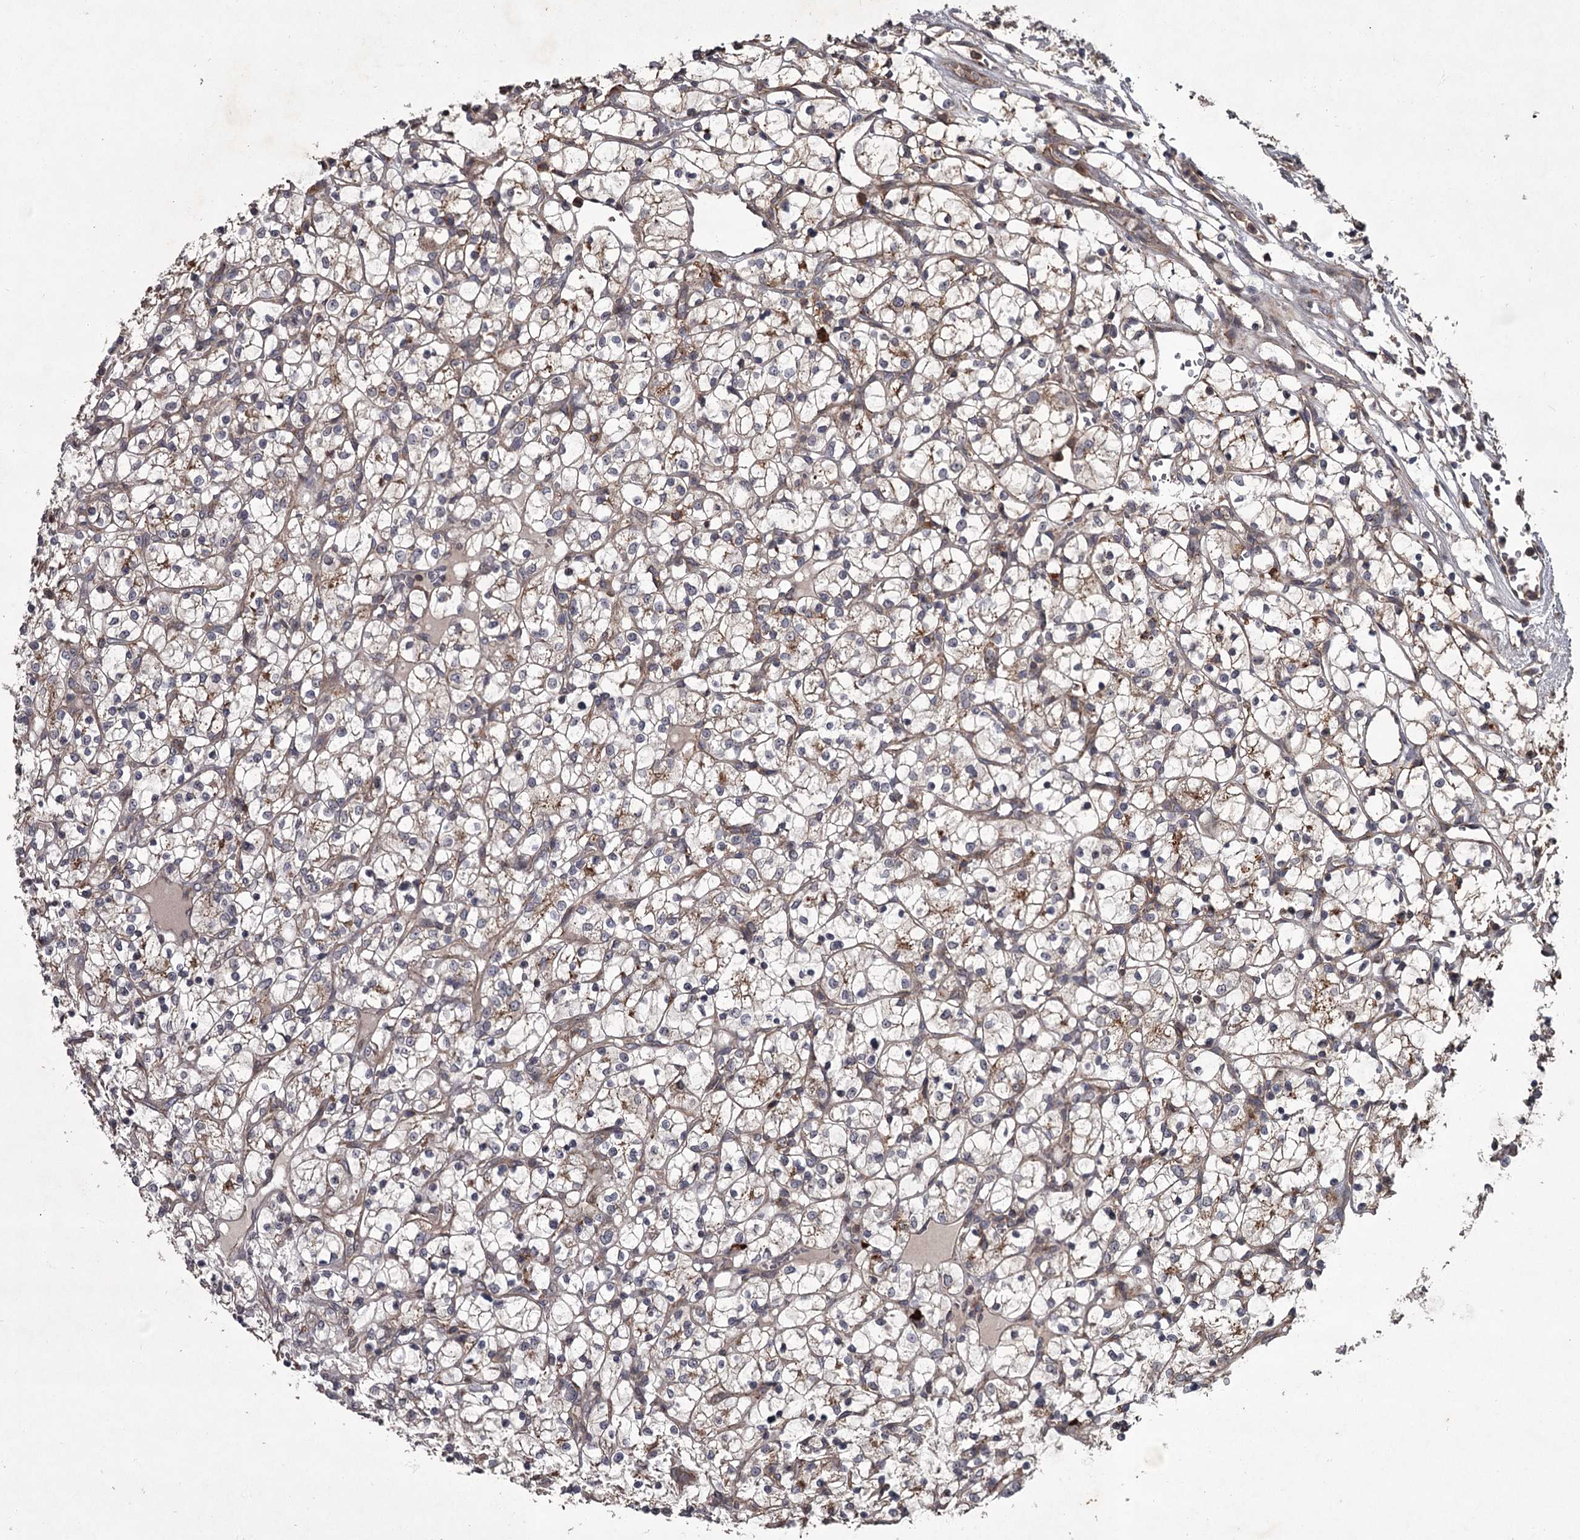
{"staining": {"intensity": "weak", "quantity": "<25%", "location": "cytoplasmic/membranous"}, "tissue": "renal cancer", "cell_type": "Tumor cells", "image_type": "cancer", "snomed": [{"axis": "morphology", "description": "Adenocarcinoma, NOS"}, {"axis": "topography", "description": "Kidney"}], "caption": "Tumor cells show no significant protein staining in renal cancer (adenocarcinoma).", "gene": "UNC93B1", "patient": {"sex": "female", "age": 69}}